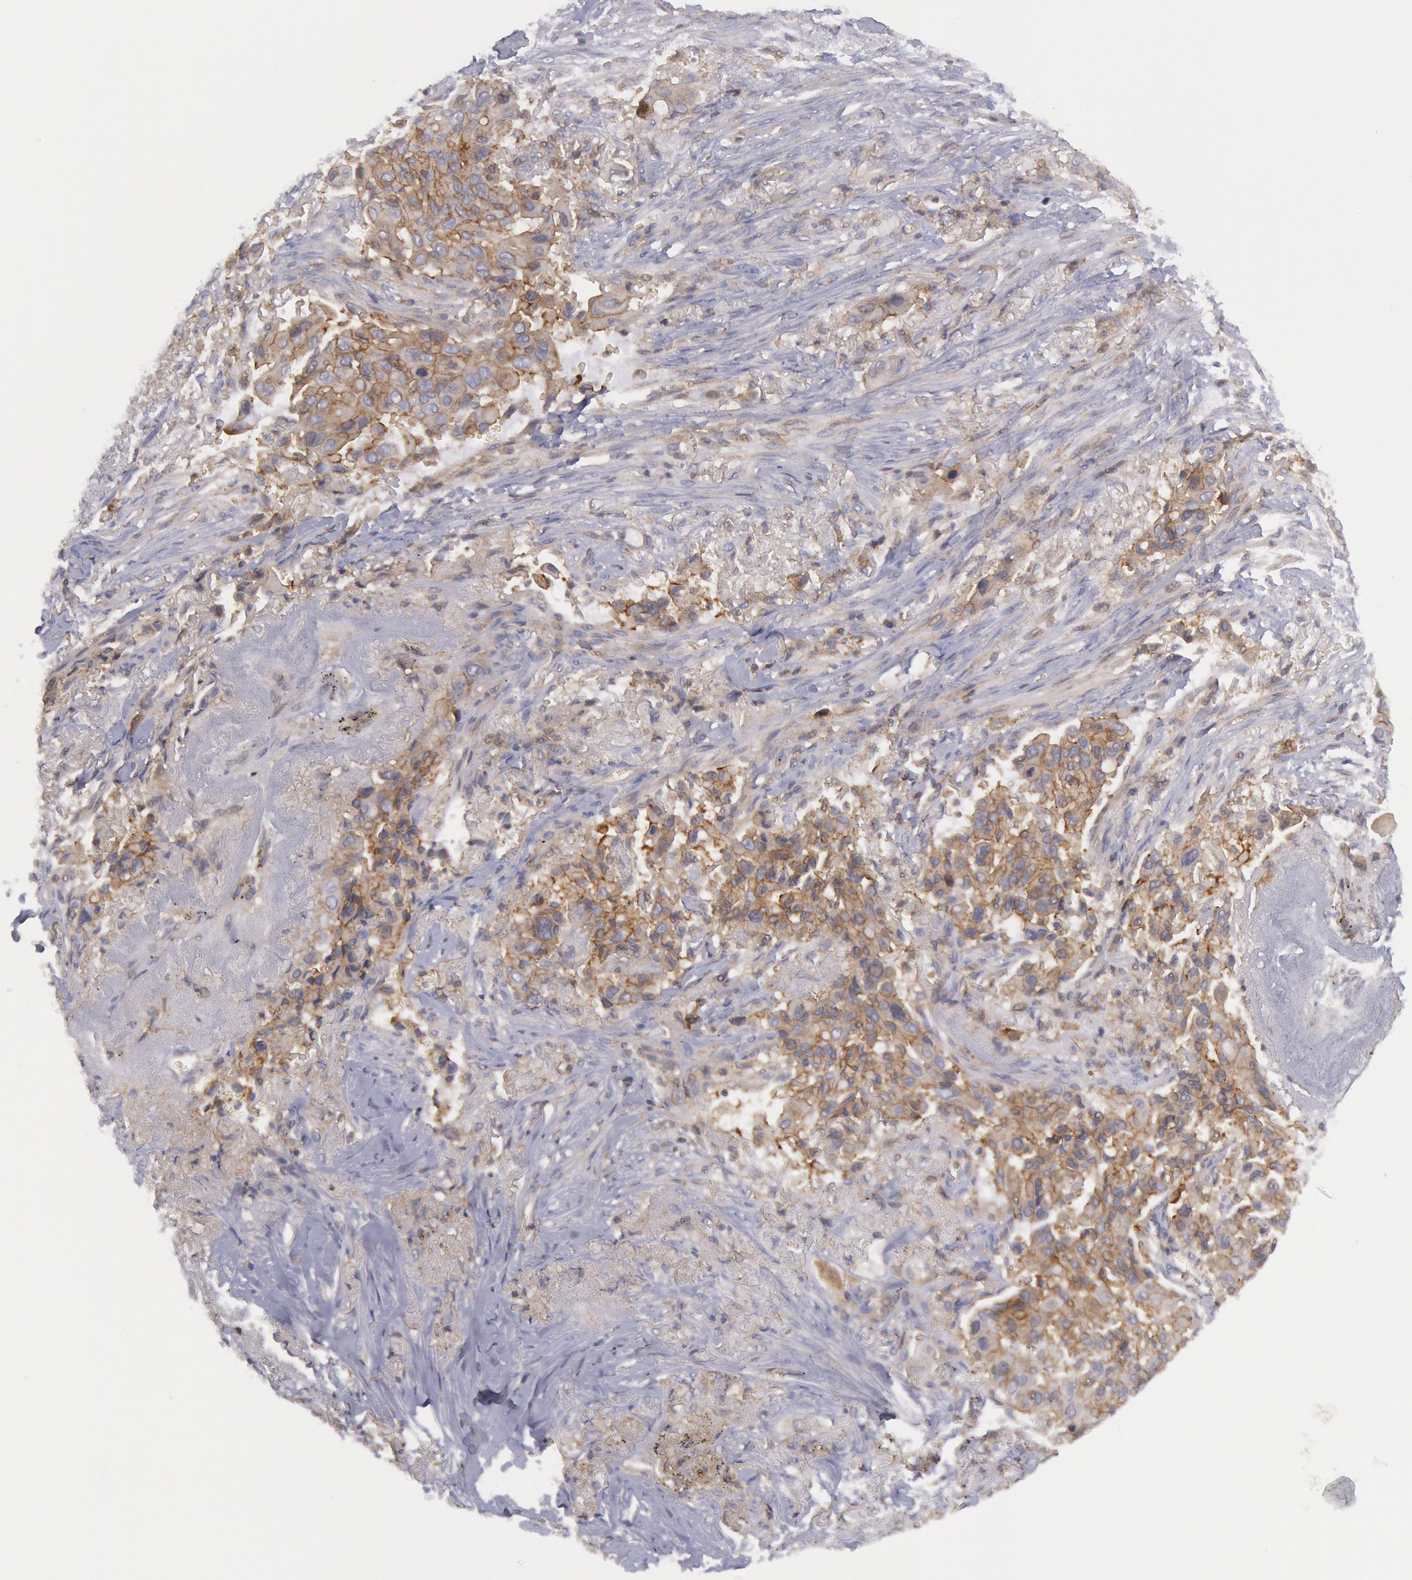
{"staining": {"intensity": "moderate", "quantity": ">75%", "location": "cytoplasmic/membranous"}, "tissue": "lung cancer", "cell_type": "Tumor cells", "image_type": "cancer", "snomed": [{"axis": "morphology", "description": "Adenocarcinoma, NOS"}, {"axis": "topography", "description": "Lung"}], "caption": "Immunohistochemistry of lung cancer exhibits medium levels of moderate cytoplasmic/membranous positivity in about >75% of tumor cells. (IHC, brightfield microscopy, high magnification).", "gene": "STX4", "patient": {"sex": "male", "age": 68}}